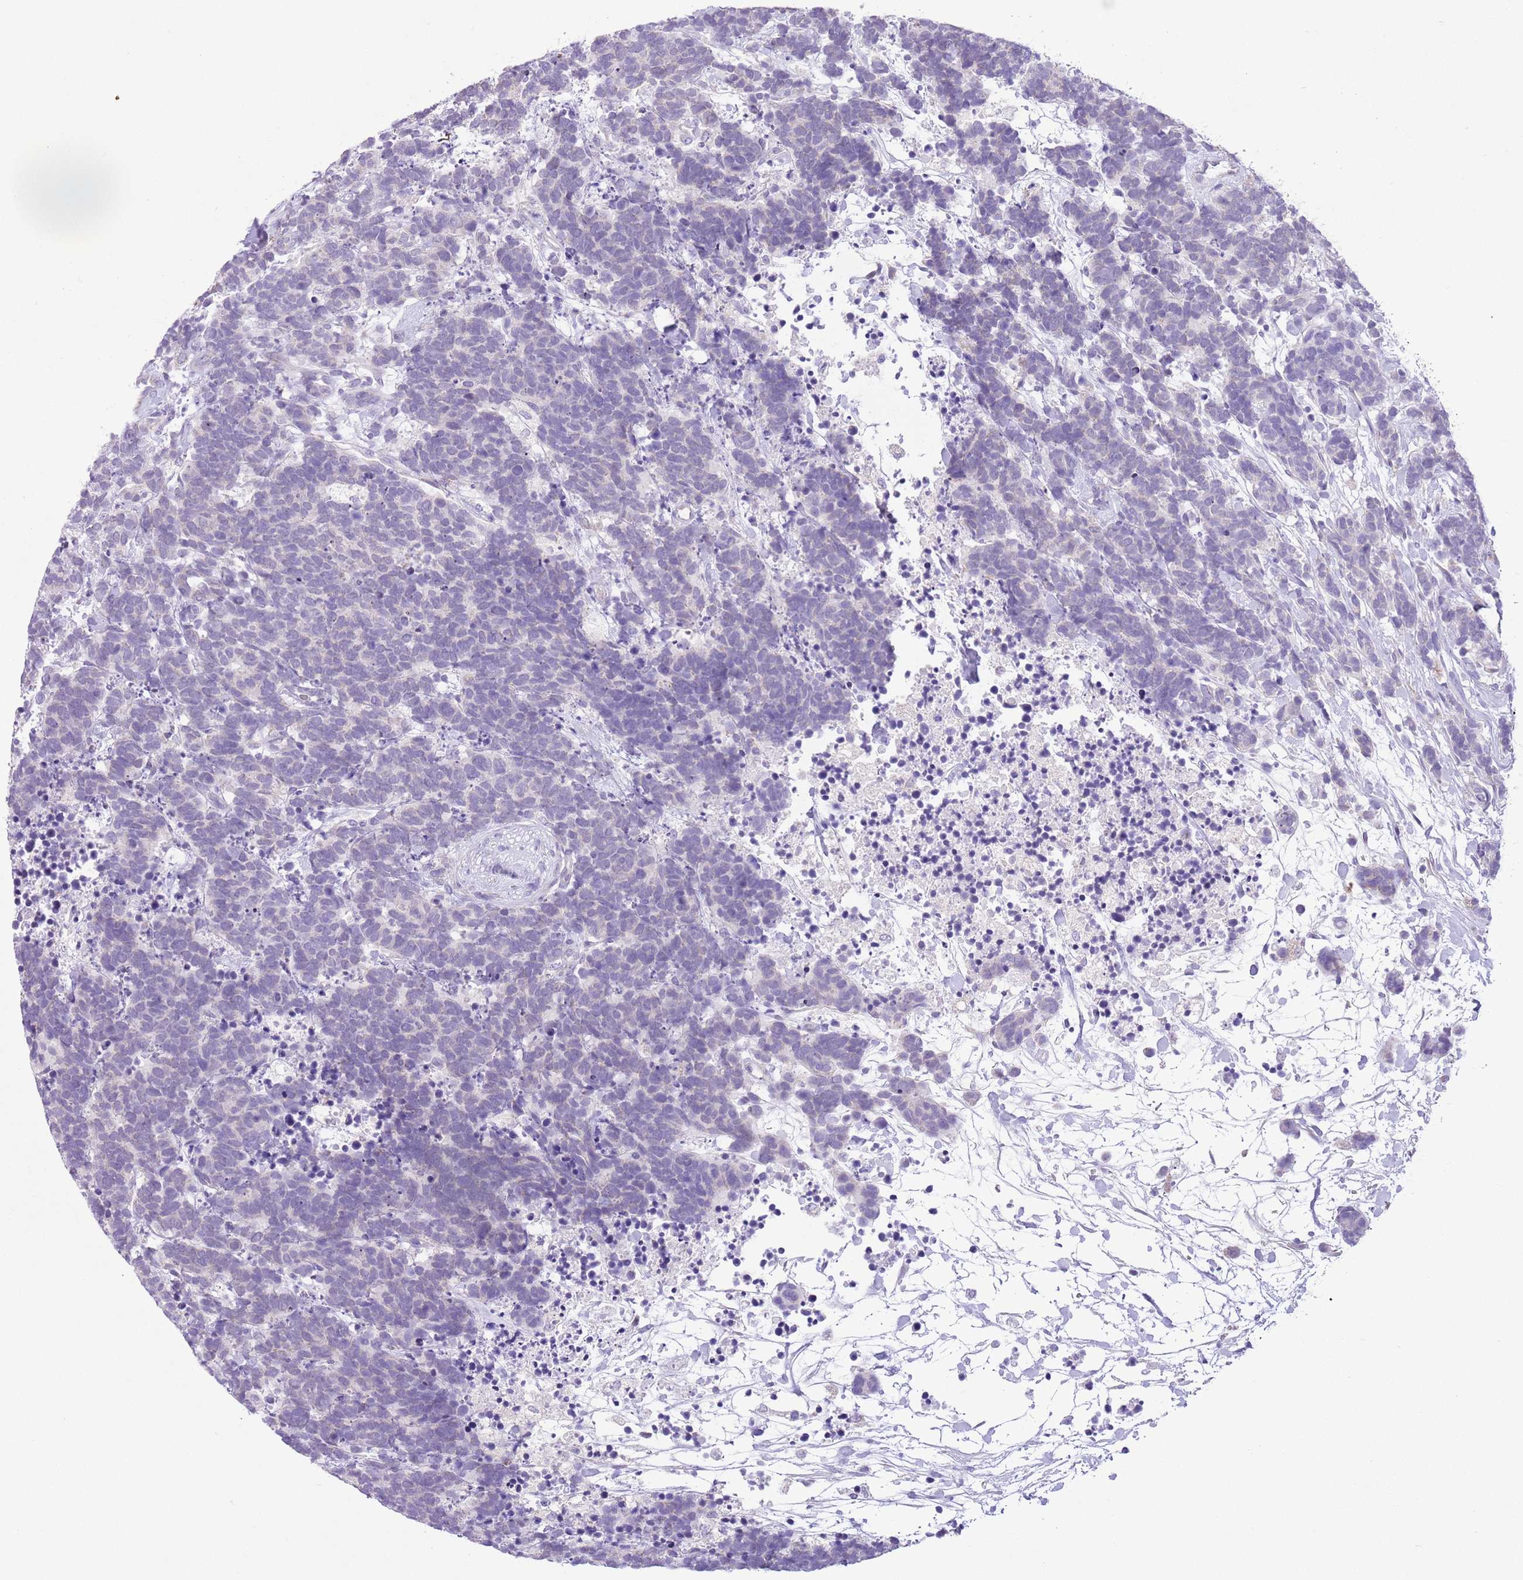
{"staining": {"intensity": "negative", "quantity": "none", "location": "none"}, "tissue": "carcinoid", "cell_type": "Tumor cells", "image_type": "cancer", "snomed": [{"axis": "morphology", "description": "Carcinoma, NOS"}, {"axis": "morphology", "description": "Carcinoid, malignant, NOS"}, {"axis": "topography", "description": "Prostate"}], "caption": "Immunohistochemistry (IHC) of human carcinoid demonstrates no expression in tumor cells.", "gene": "ZNF697", "patient": {"sex": "male", "age": 57}}